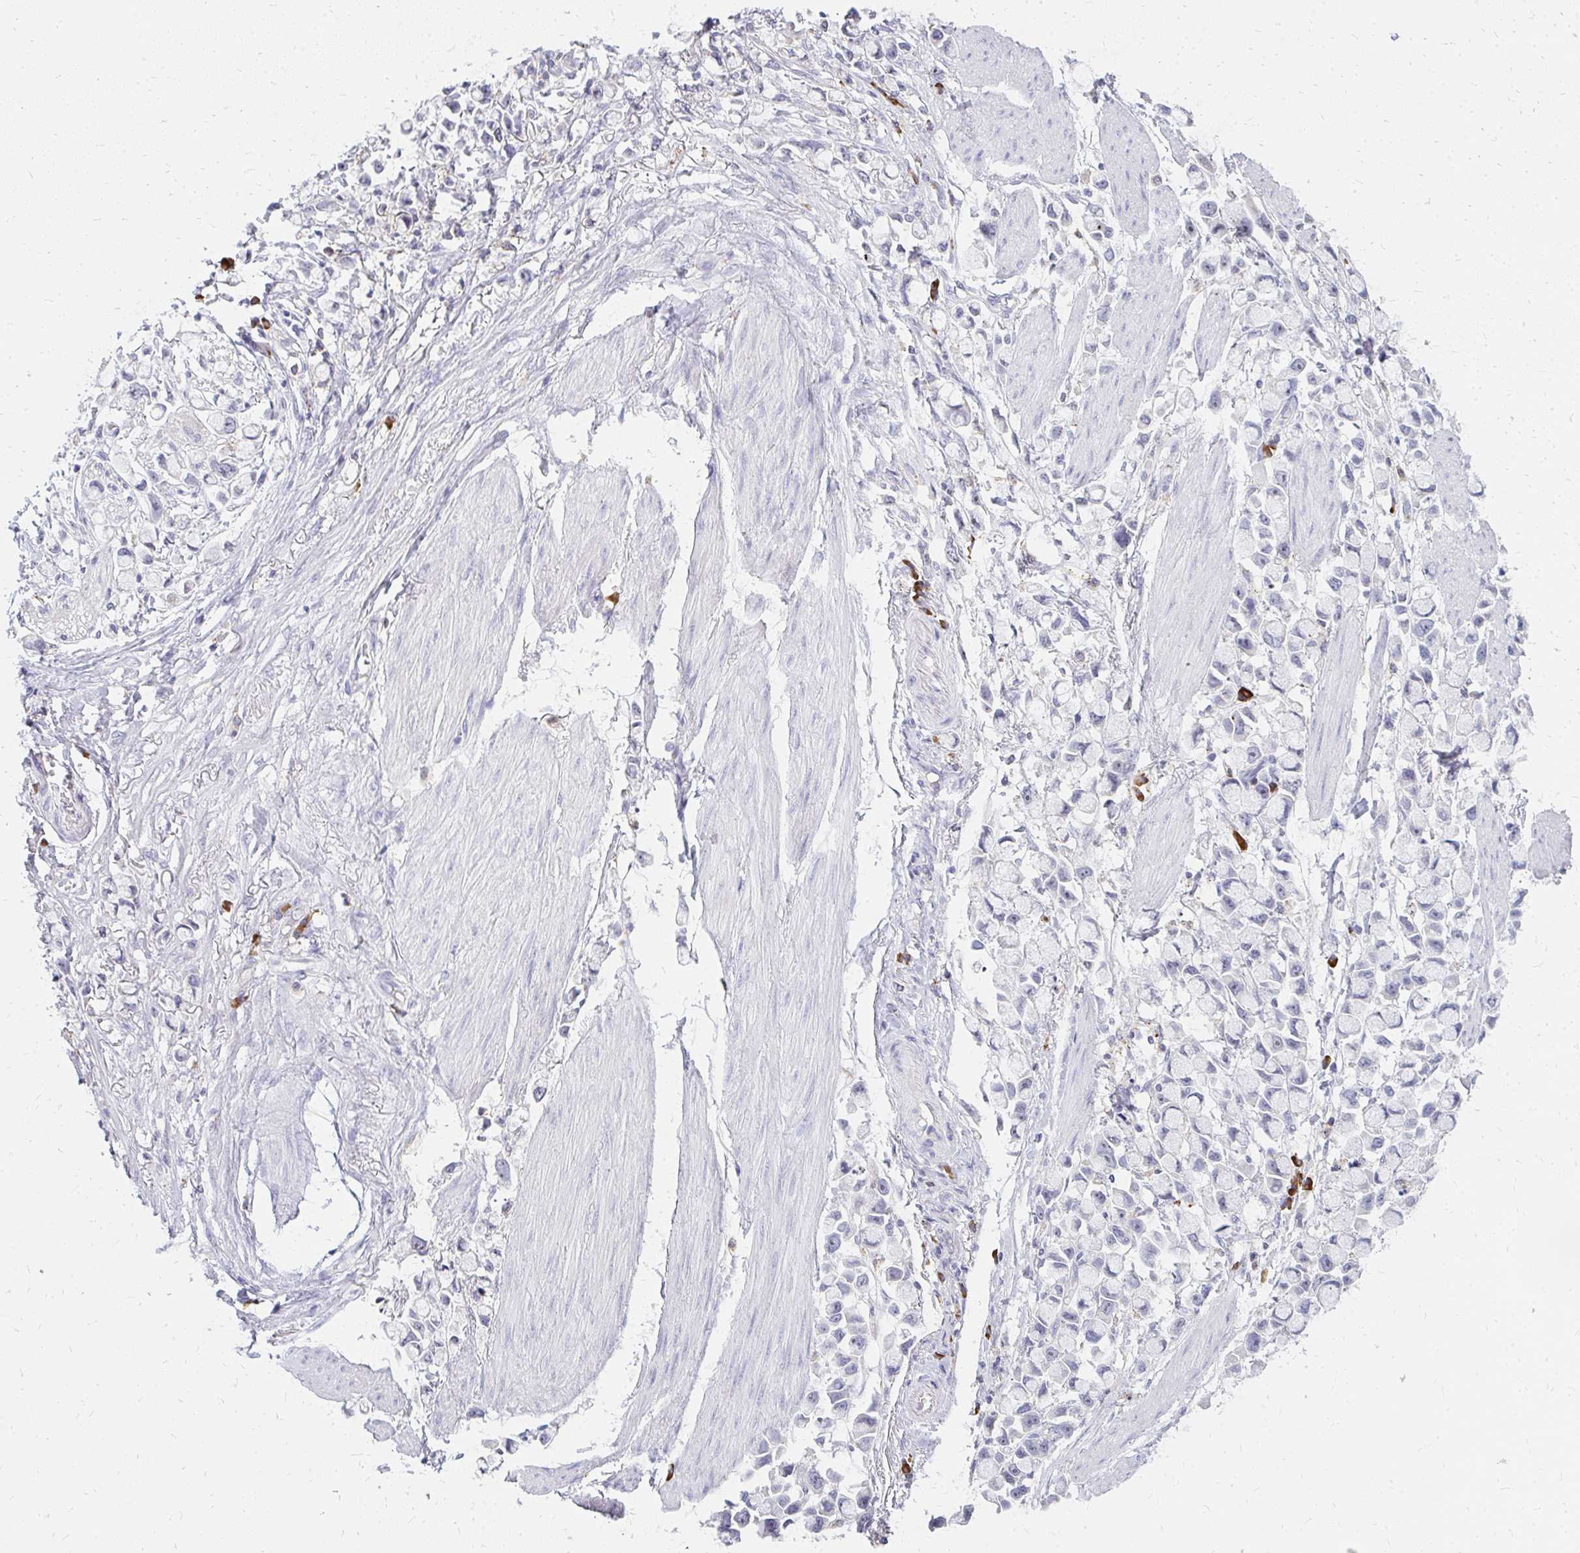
{"staining": {"intensity": "negative", "quantity": "none", "location": "none"}, "tissue": "stomach cancer", "cell_type": "Tumor cells", "image_type": "cancer", "snomed": [{"axis": "morphology", "description": "Adenocarcinoma, NOS"}, {"axis": "topography", "description": "Stomach"}], "caption": "This is an immunohistochemistry micrograph of adenocarcinoma (stomach). There is no positivity in tumor cells.", "gene": "FAM9A", "patient": {"sex": "female", "age": 81}}